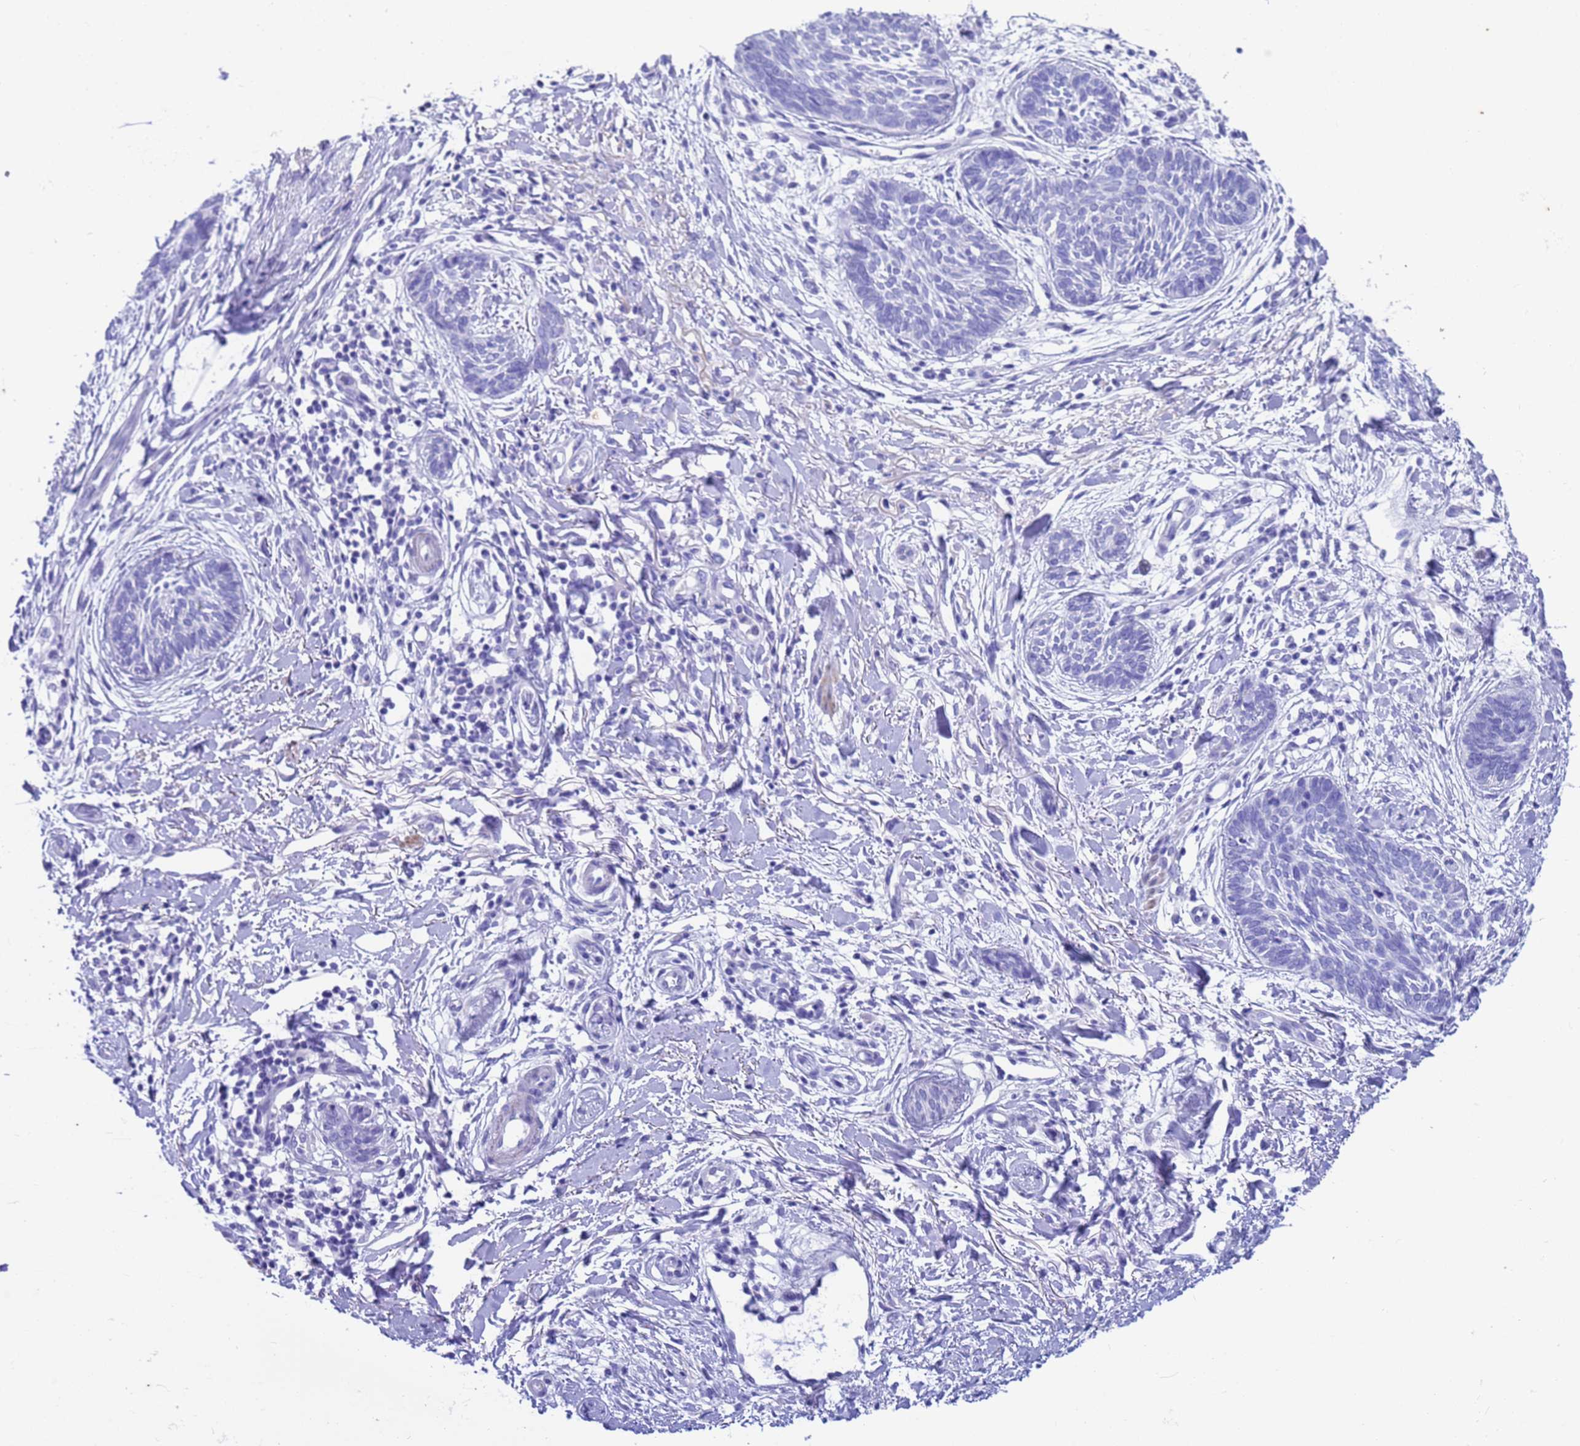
{"staining": {"intensity": "negative", "quantity": "none", "location": "none"}, "tissue": "skin cancer", "cell_type": "Tumor cells", "image_type": "cancer", "snomed": [{"axis": "morphology", "description": "Basal cell carcinoma"}, {"axis": "topography", "description": "Skin"}], "caption": "IHC of human basal cell carcinoma (skin) reveals no expression in tumor cells.", "gene": "USP38", "patient": {"sex": "female", "age": 81}}